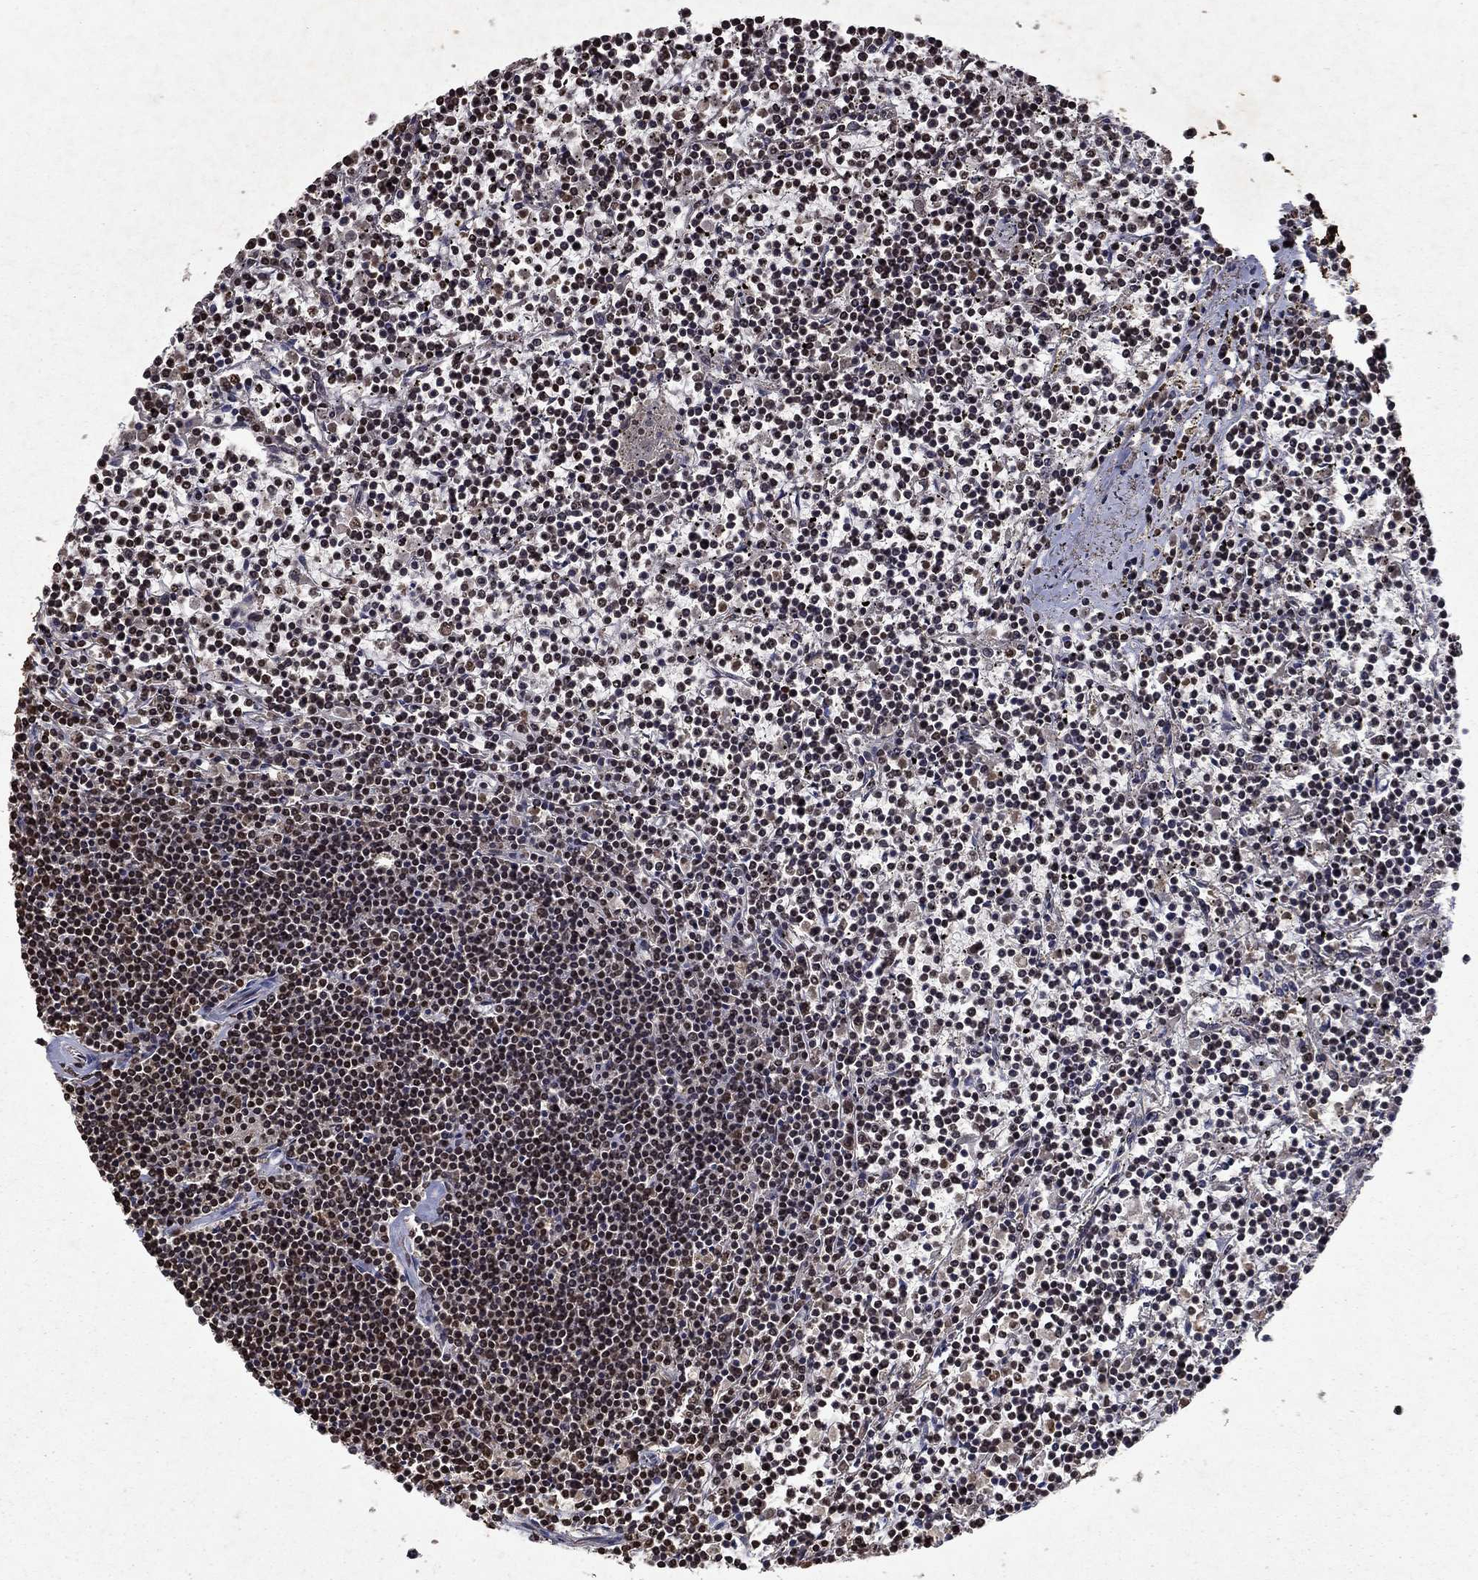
{"staining": {"intensity": "negative", "quantity": "none", "location": "none"}, "tissue": "lymphoma", "cell_type": "Tumor cells", "image_type": "cancer", "snomed": [{"axis": "morphology", "description": "Malignant lymphoma, non-Hodgkin's type, Low grade"}, {"axis": "topography", "description": "Spleen"}], "caption": "Tumor cells show no significant protein staining in lymphoma.", "gene": "PIN4", "patient": {"sex": "female", "age": 19}}